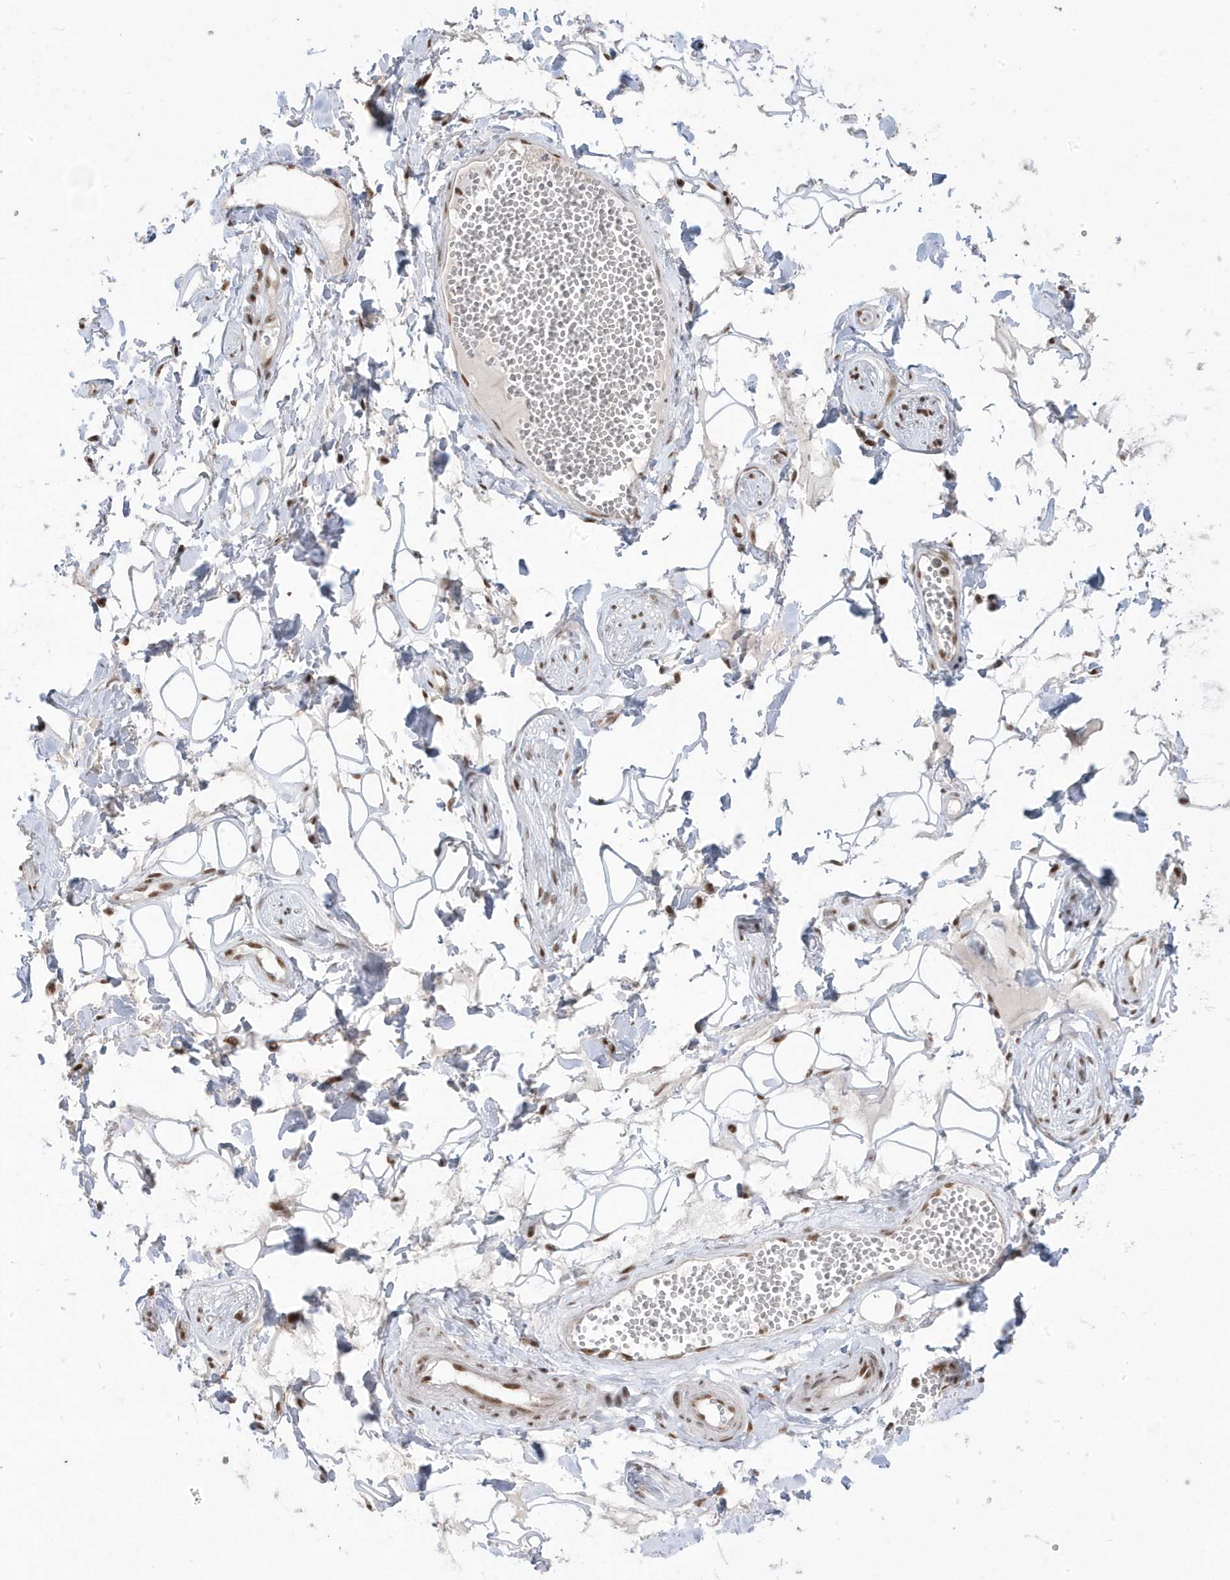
{"staining": {"intensity": "moderate", "quantity": ">75%", "location": "nuclear"}, "tissue": "adipose tissue", "cell_type": "Adipocytes", "image_type": "normal", "snomed": [{"axis": "morphology", "description": "Normal tissue, NOS"}, {"axis": "morphology", "description": "Inflammation, NOS"}, {"axis": "topography", "description": "Salivary gland"}, {"axis": "topography", "description": "Peripheral nerve tissue"}], "caption": "Adipose tissue was stained to show a protein in brown. There is medium levels of moderate nuclear positivity in approximately >75% of adipocytes.", "gene": "MTREX", "patient": {"sex": "female", "age": 75}}